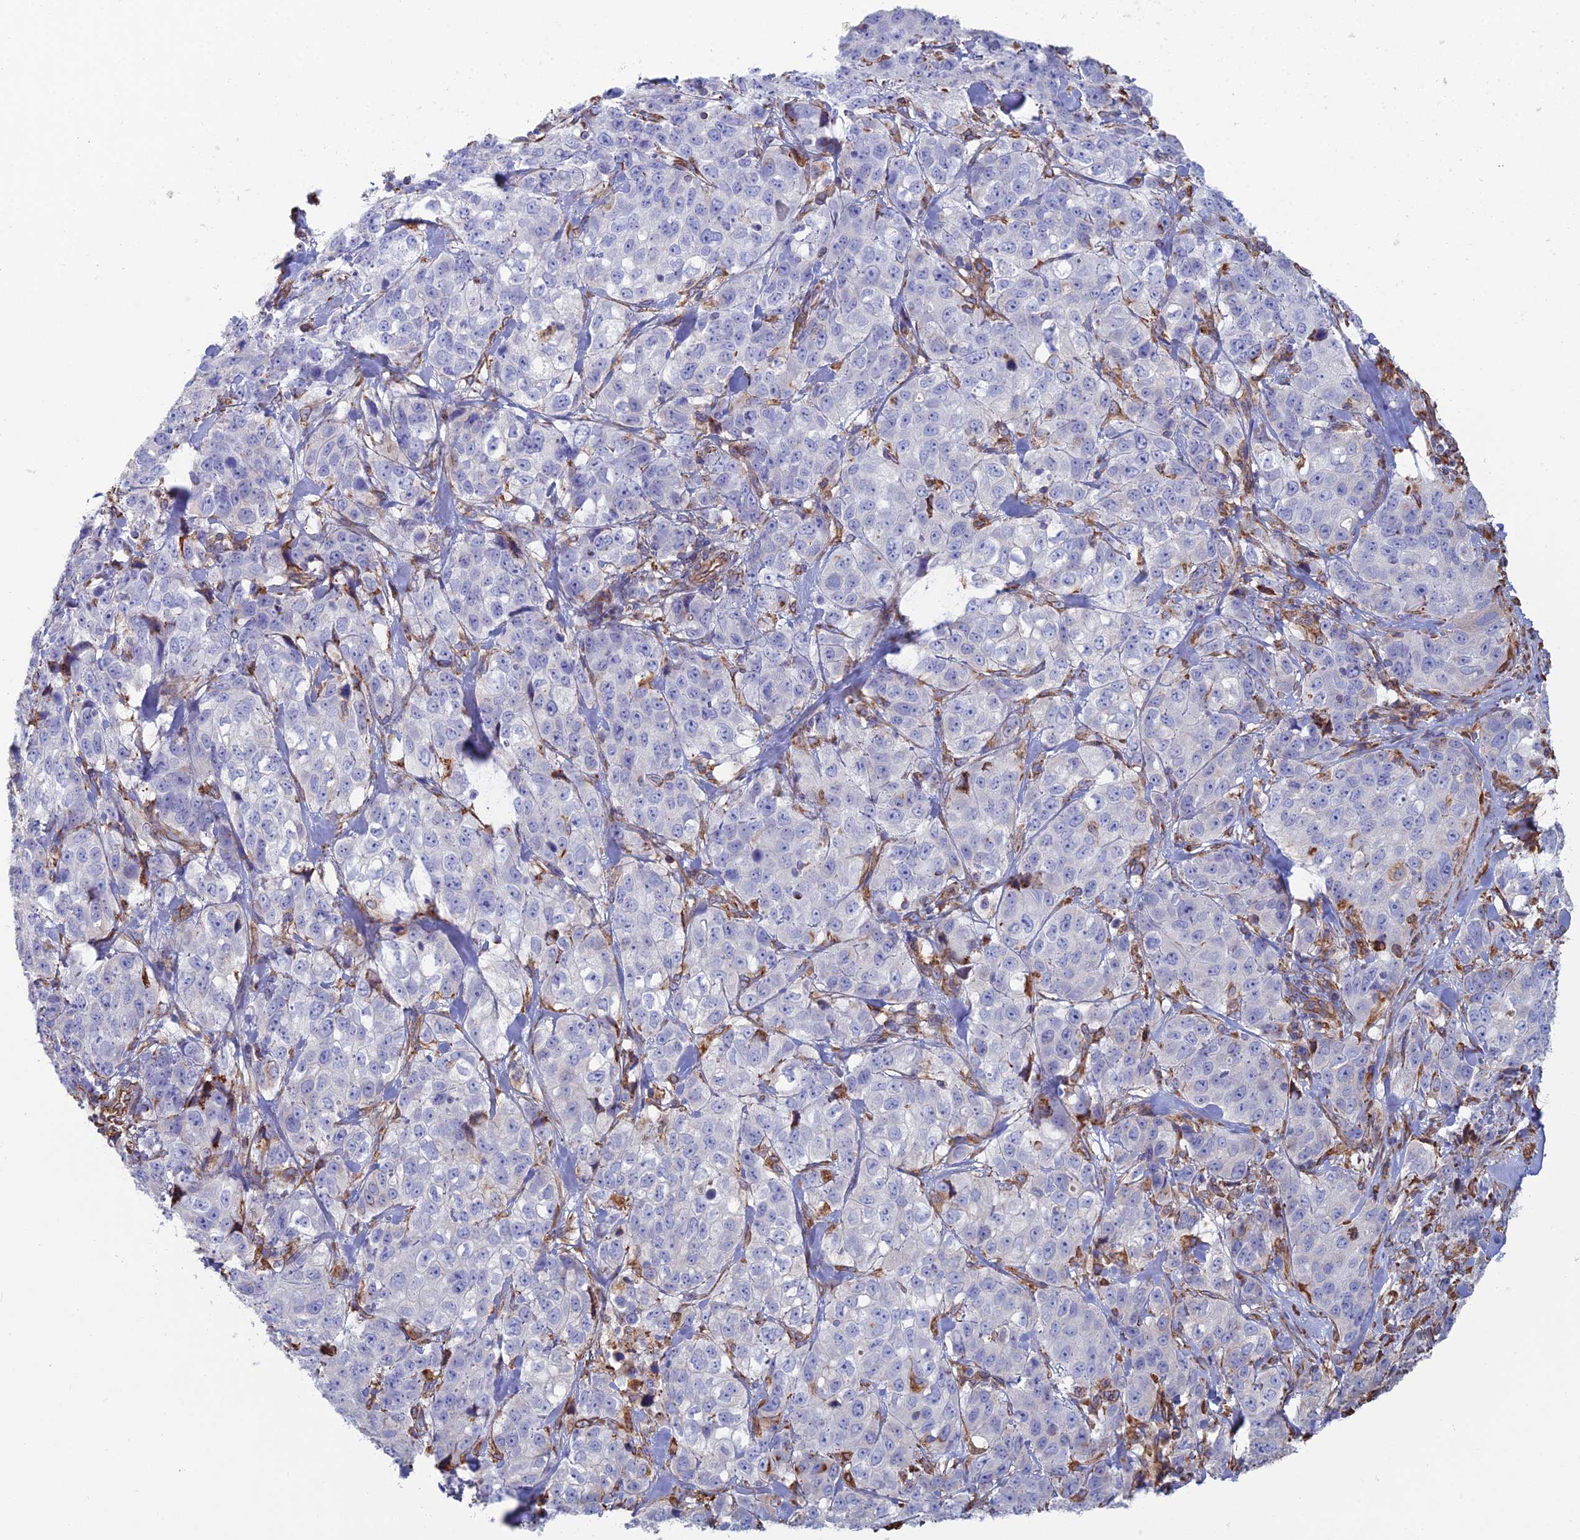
{"staining": {"intensity": "negative", "quantity": "none", "location": "none"}, "tissue": "stomach cancer", "cell_type": "Tumor cells", "image_type": "cancer", "snomed": [{"axis": "morphology", "description": "Adenocarcinoma, NOS"}, {"axis": "topography", "description": "Stomach"}], "caption": "This is a image of IHC staining of stomach adenocarcinoma, which shows no expression in tumor cells. (DAB (3,3'-diaminobenzidine) immunohistochemistry, high magnification).", "gene": "CLVS2", "patient": {"sex": "male", "age": 48}}